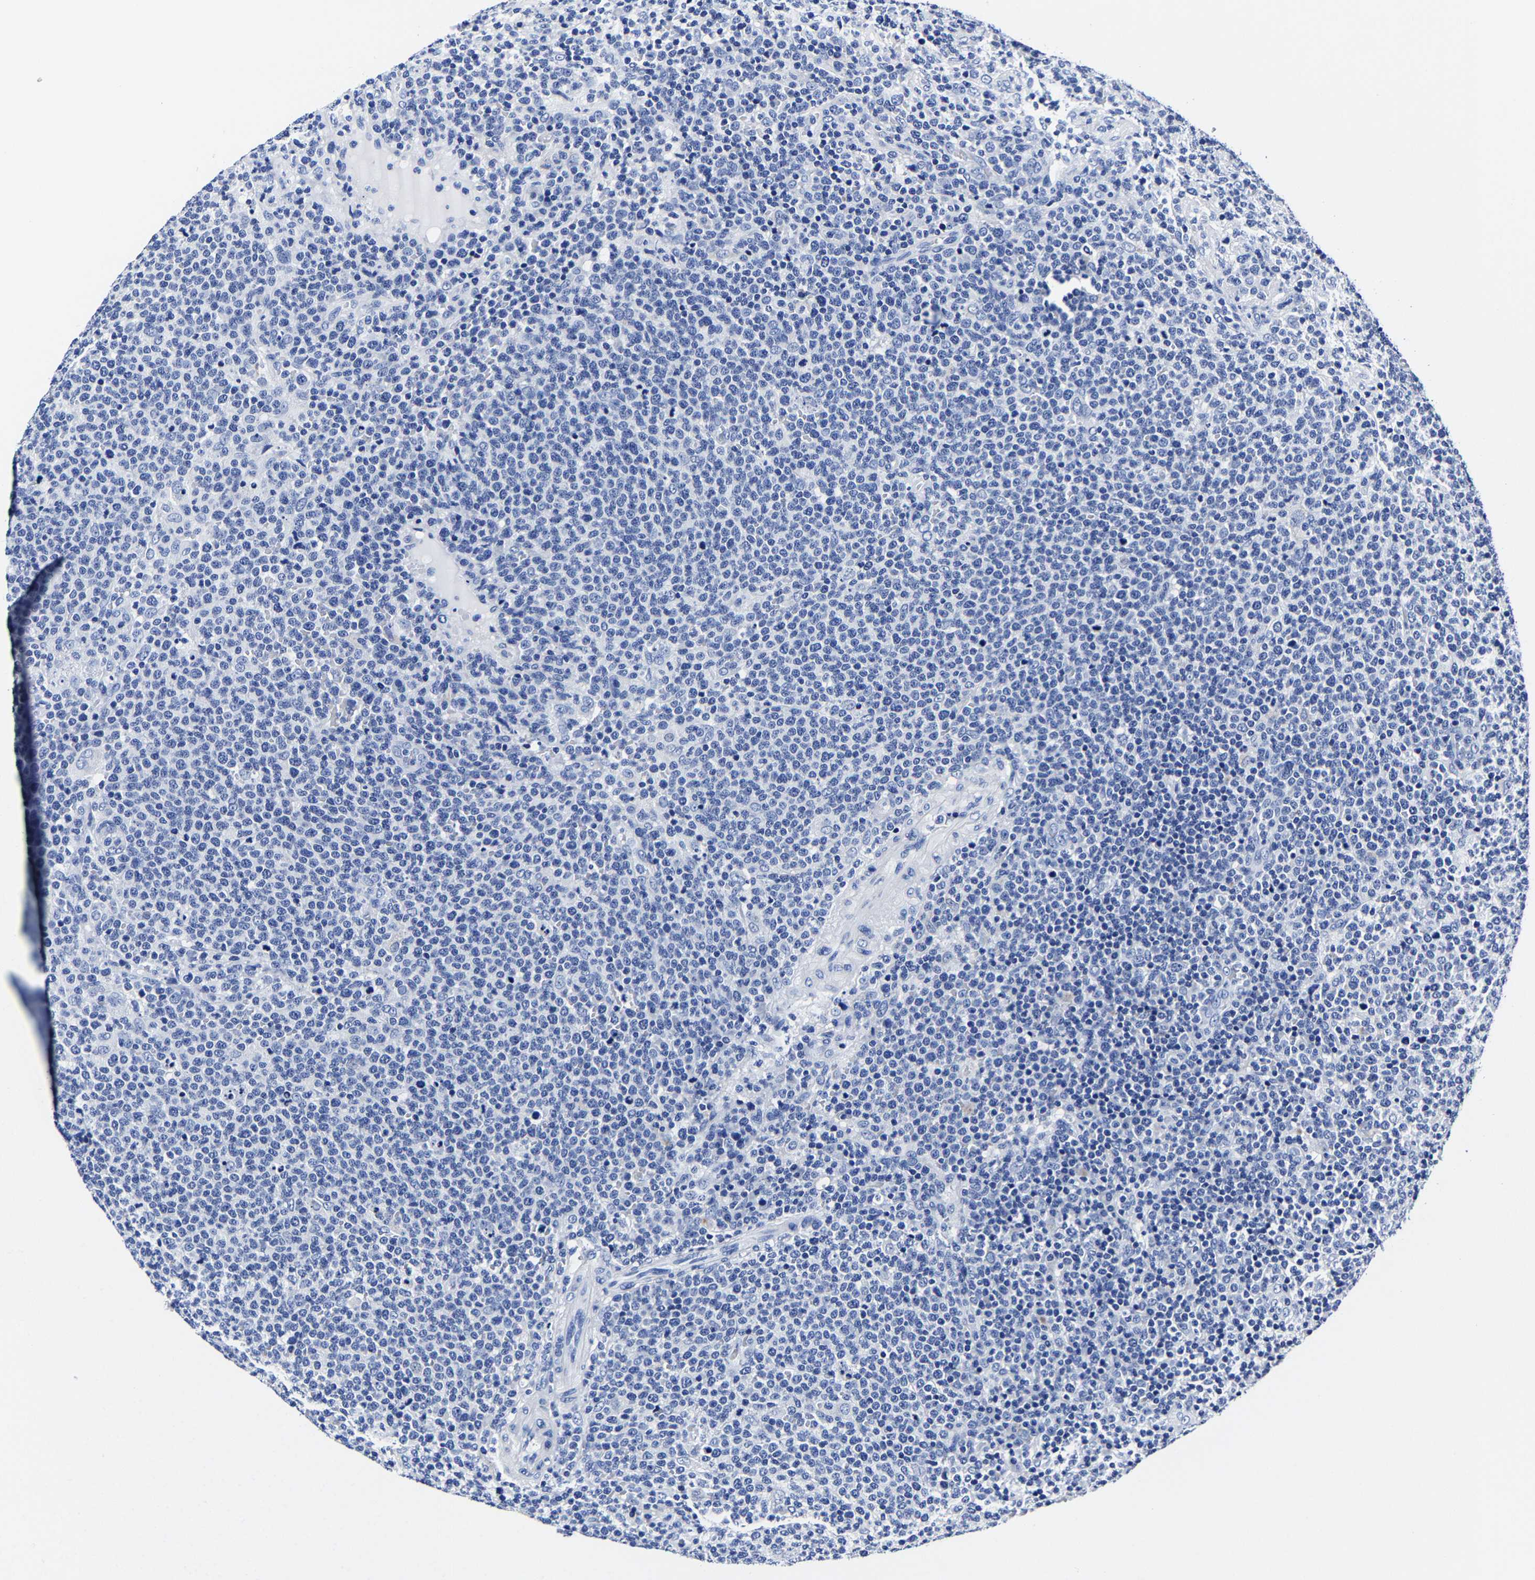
{"staining": {"intensity": "negative", "quantity": "none", "location": "none"}, "tissue": "lymphoma", "cell_type": "Tumor cells", "image_type": "cancer", "snomed": [{"axis": "morphology", "description": "Malignant lymphoma, non-Hodgkin's type, High grade"}, {"axis": "topography", "description": "Lymph node"}], "caption": "Protein analysis of lymphoma displays no significant expression in tumor cells. (DAB immunohistochemistry (IHC) with hematoxylin counter stain).", "gene": "CPA2", "patient": {"sex": "male", "age": 61}}